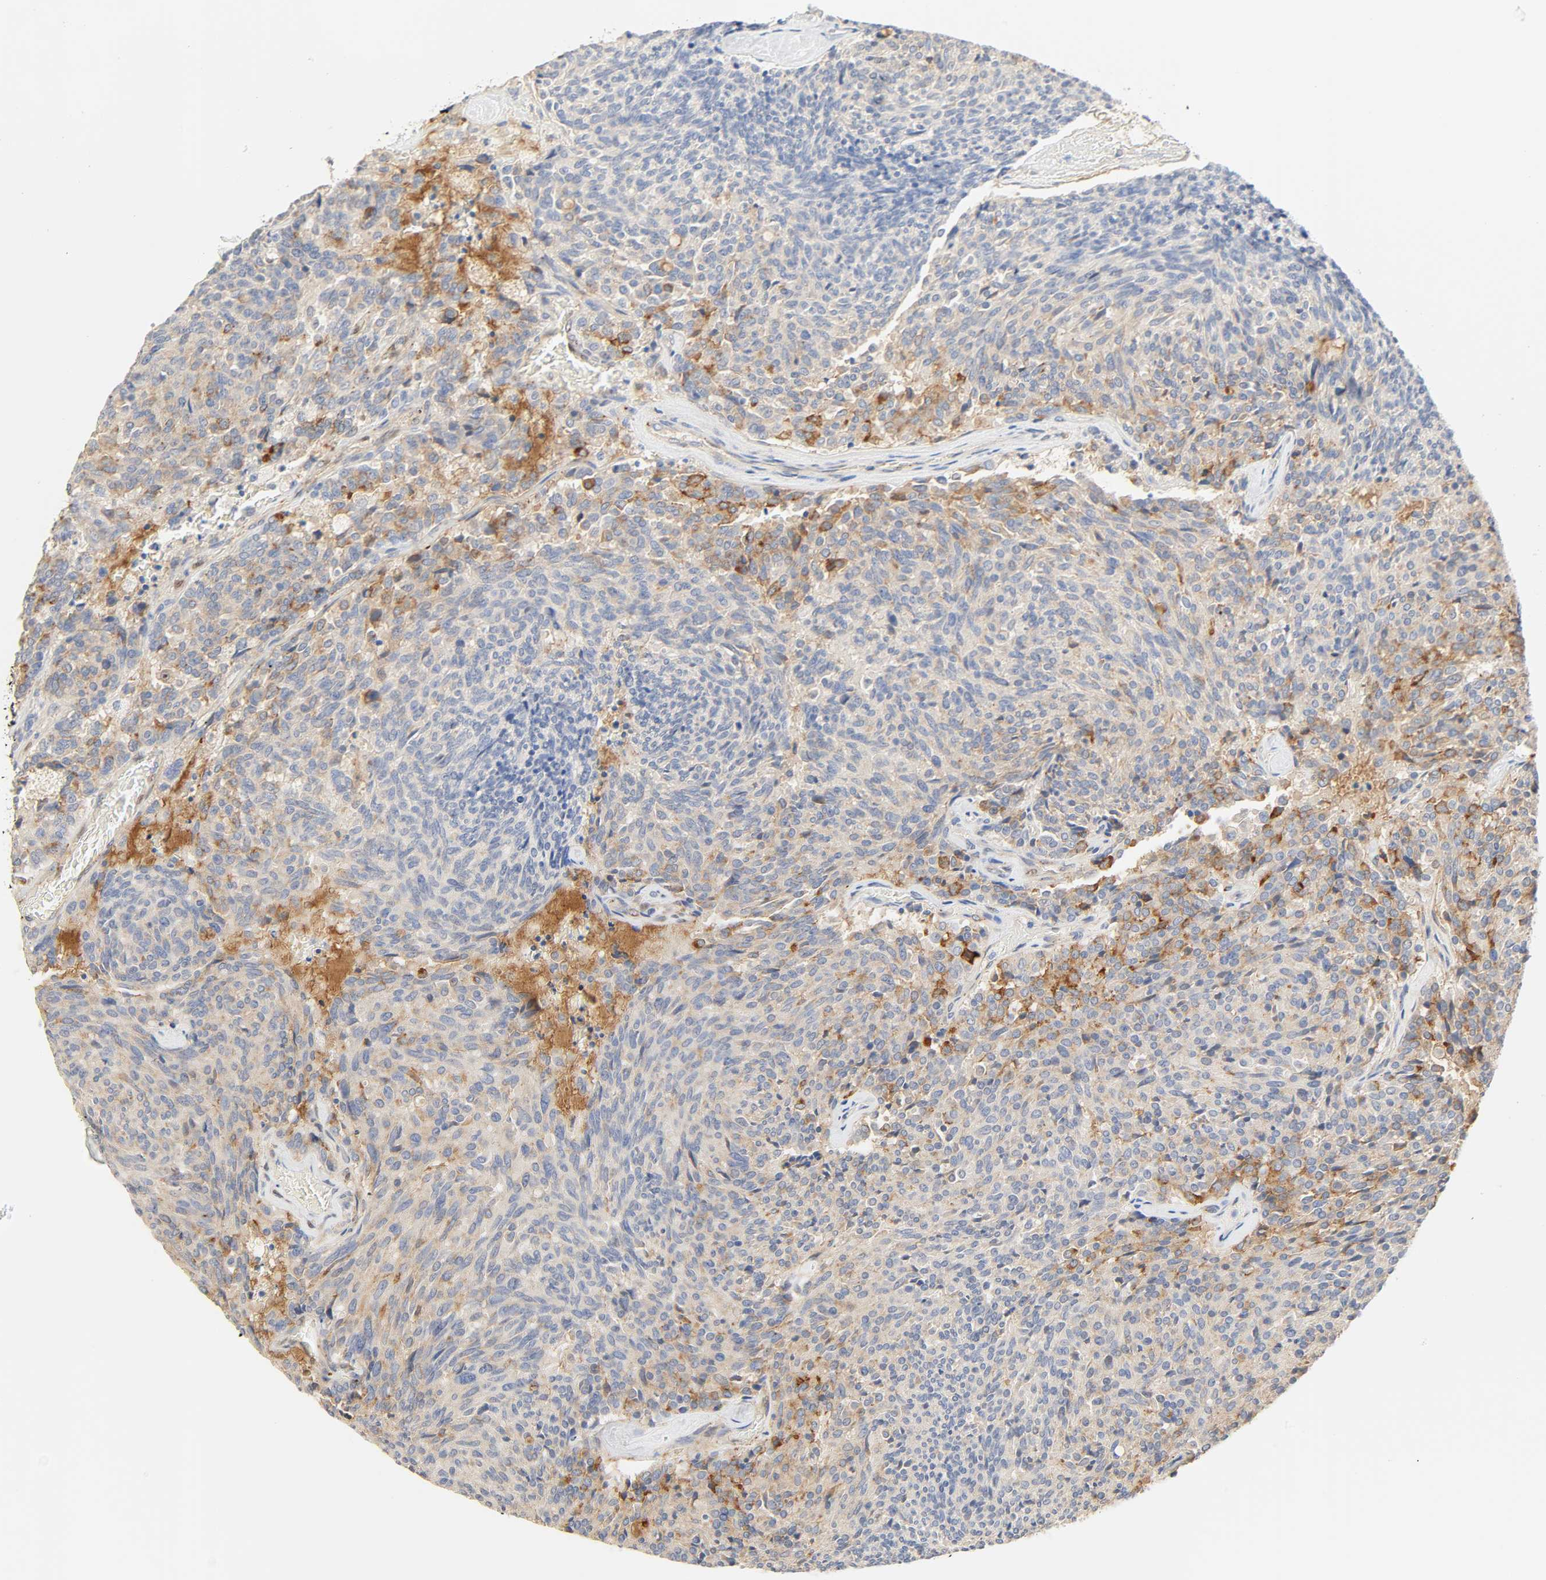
{"staining": {"intensity": "weak", "quantity": "<25%", "location": "cytoplasmic/membranous"}, "tissue": "carcinoid", "cell_type": "Tumor cells", "image_type": "cancer", "snomed": [{"axis": "morphology", "description": "Carcinoid, malignant, NOS"}, {"axis": "topography", "description": "Pancreas"}], "caption": "Tumor cells show no significant protein expression in carcinoid. Nuclei are stained in blue.", "gene": "BORCS8-MEF2B", "patient": {"sex": "female", "age": 54}}